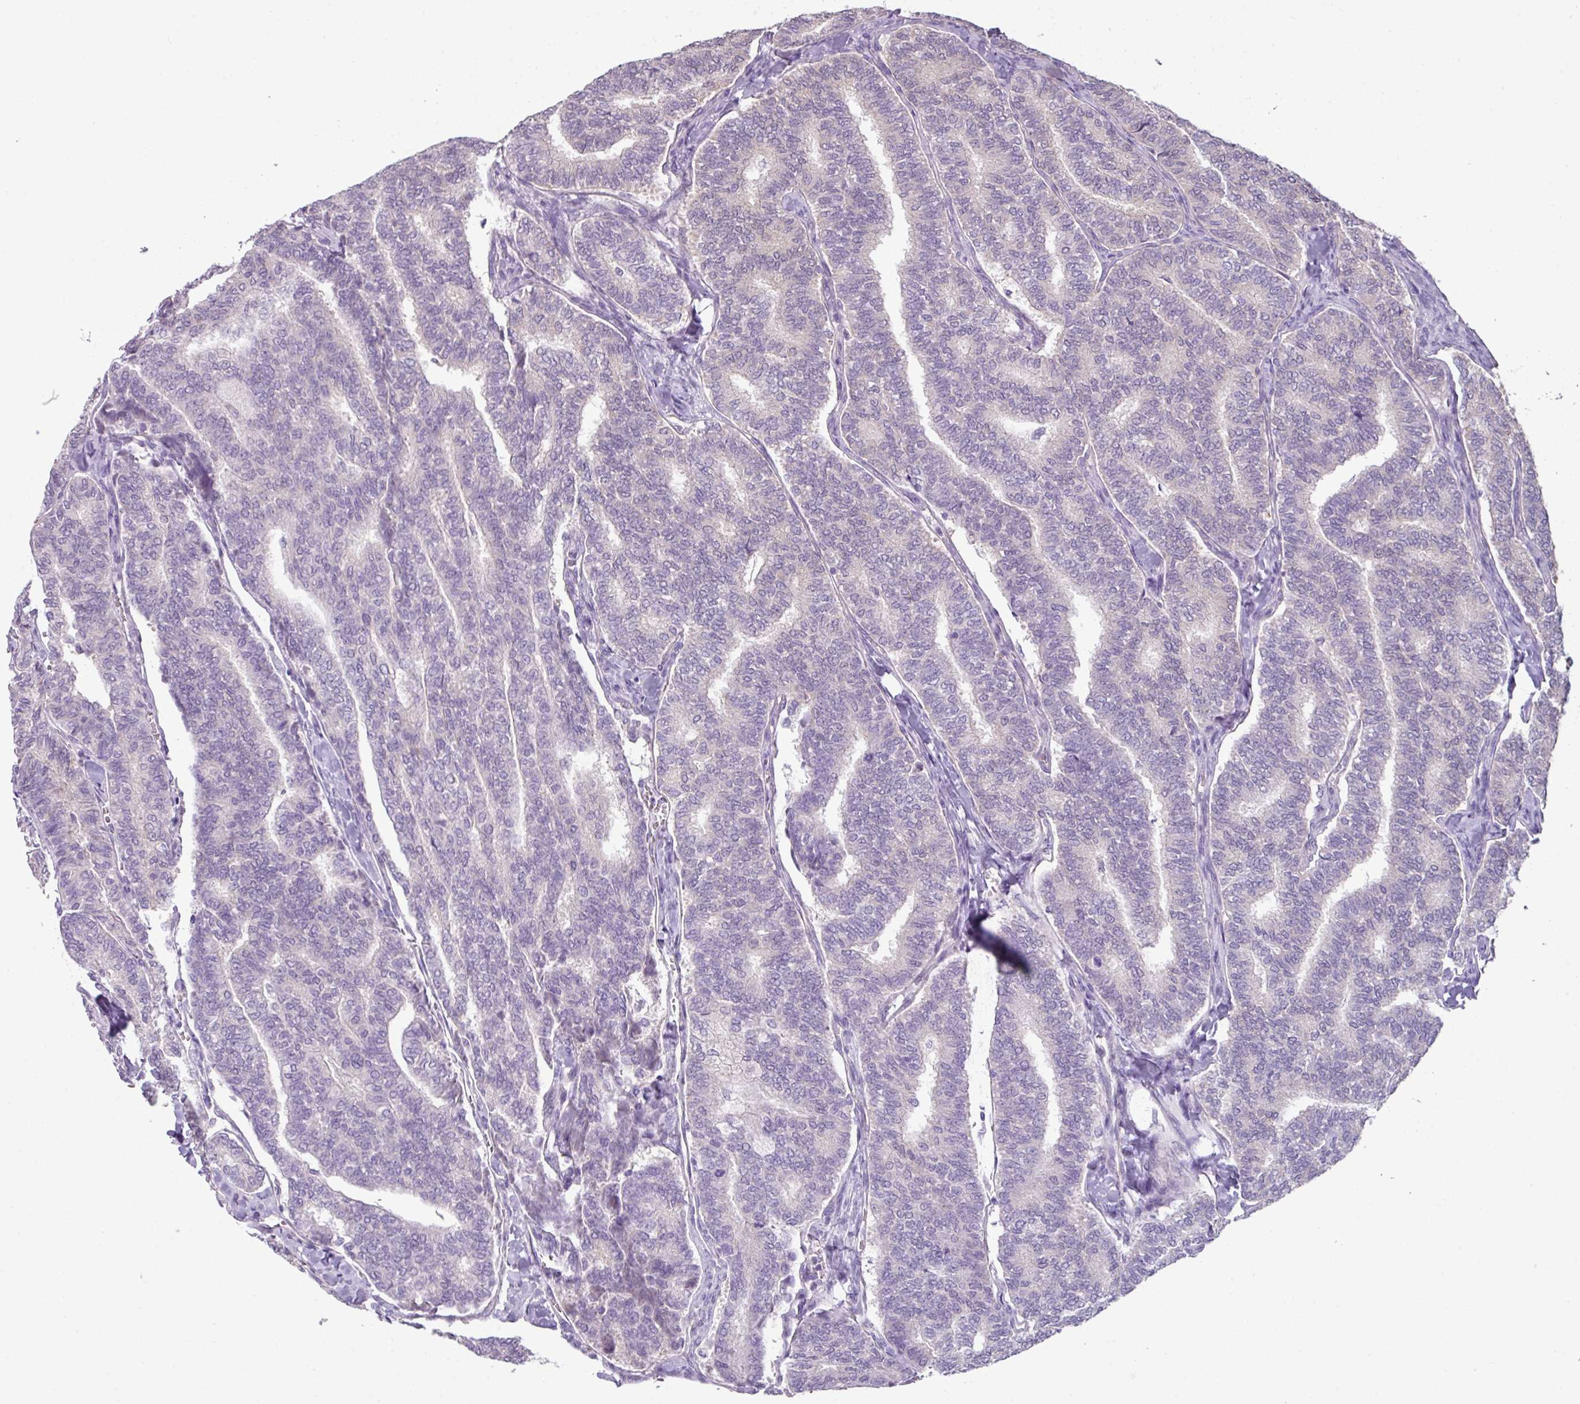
{"staining": {"intensity": "negative", "quantity": "none", "location": "none"}, "tissue": "thyroid cancer", "cell_type": "Tumor cells", "image_type": "cancer", "snomed": [{"axis": "morphology", "description": "Papillary adenocarcinoma, NOS"}, {"axis": "topography", "description": "Thyroid gland"}], "caption": "This micrograph is of thyroid papillary adenocarcinoma stained with immunohistochemistry to label a protein in brown with the nuclei are counter-stained blue. There is no staining in tumor cells.", "gene": "TTLL12", "patient": {"sex": "female", "age": 35}}